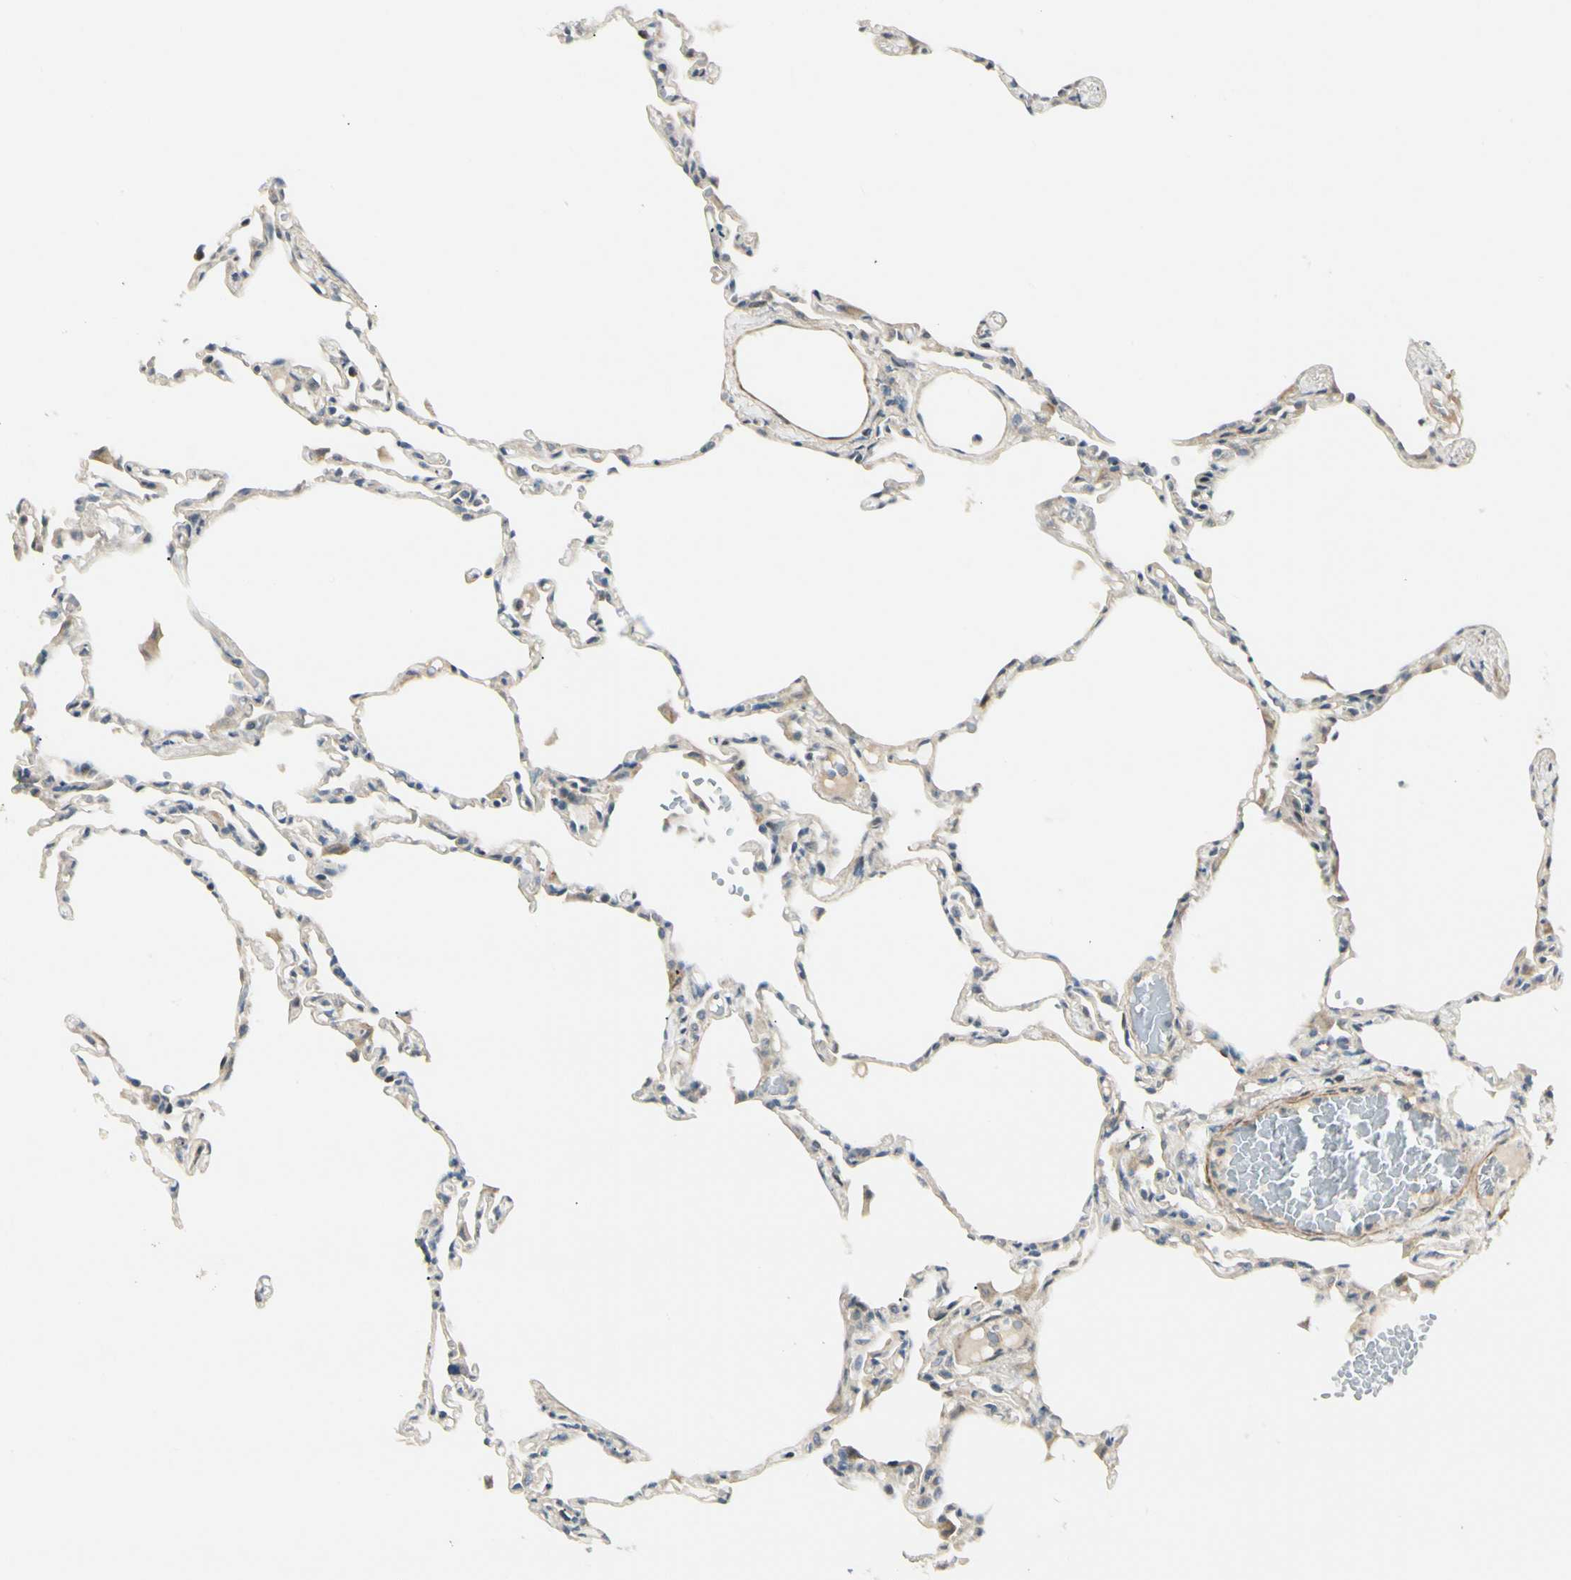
{"staining": {"intensity": "negative", "quantity": "none", "location": "none"}, "tissue": "lung", "cell_type": "Alveolar cells", "image_type": "normal", "snomed": [{"axis": "morphology", "description": "Normal tissue, NOS"}, {"axis": "topography", "description": "Lung"}], "caption": "DAB immunohistochemical staining of benign lung reveals no significant positivity in alveolar cells. Brightfield microscopy of immunohistochemistry stained with DAB (brown) and hematoxylin (blue), captured at high magnification.", "gene": "P4HA3", "patient": {"sex": "female", "age": 49}}